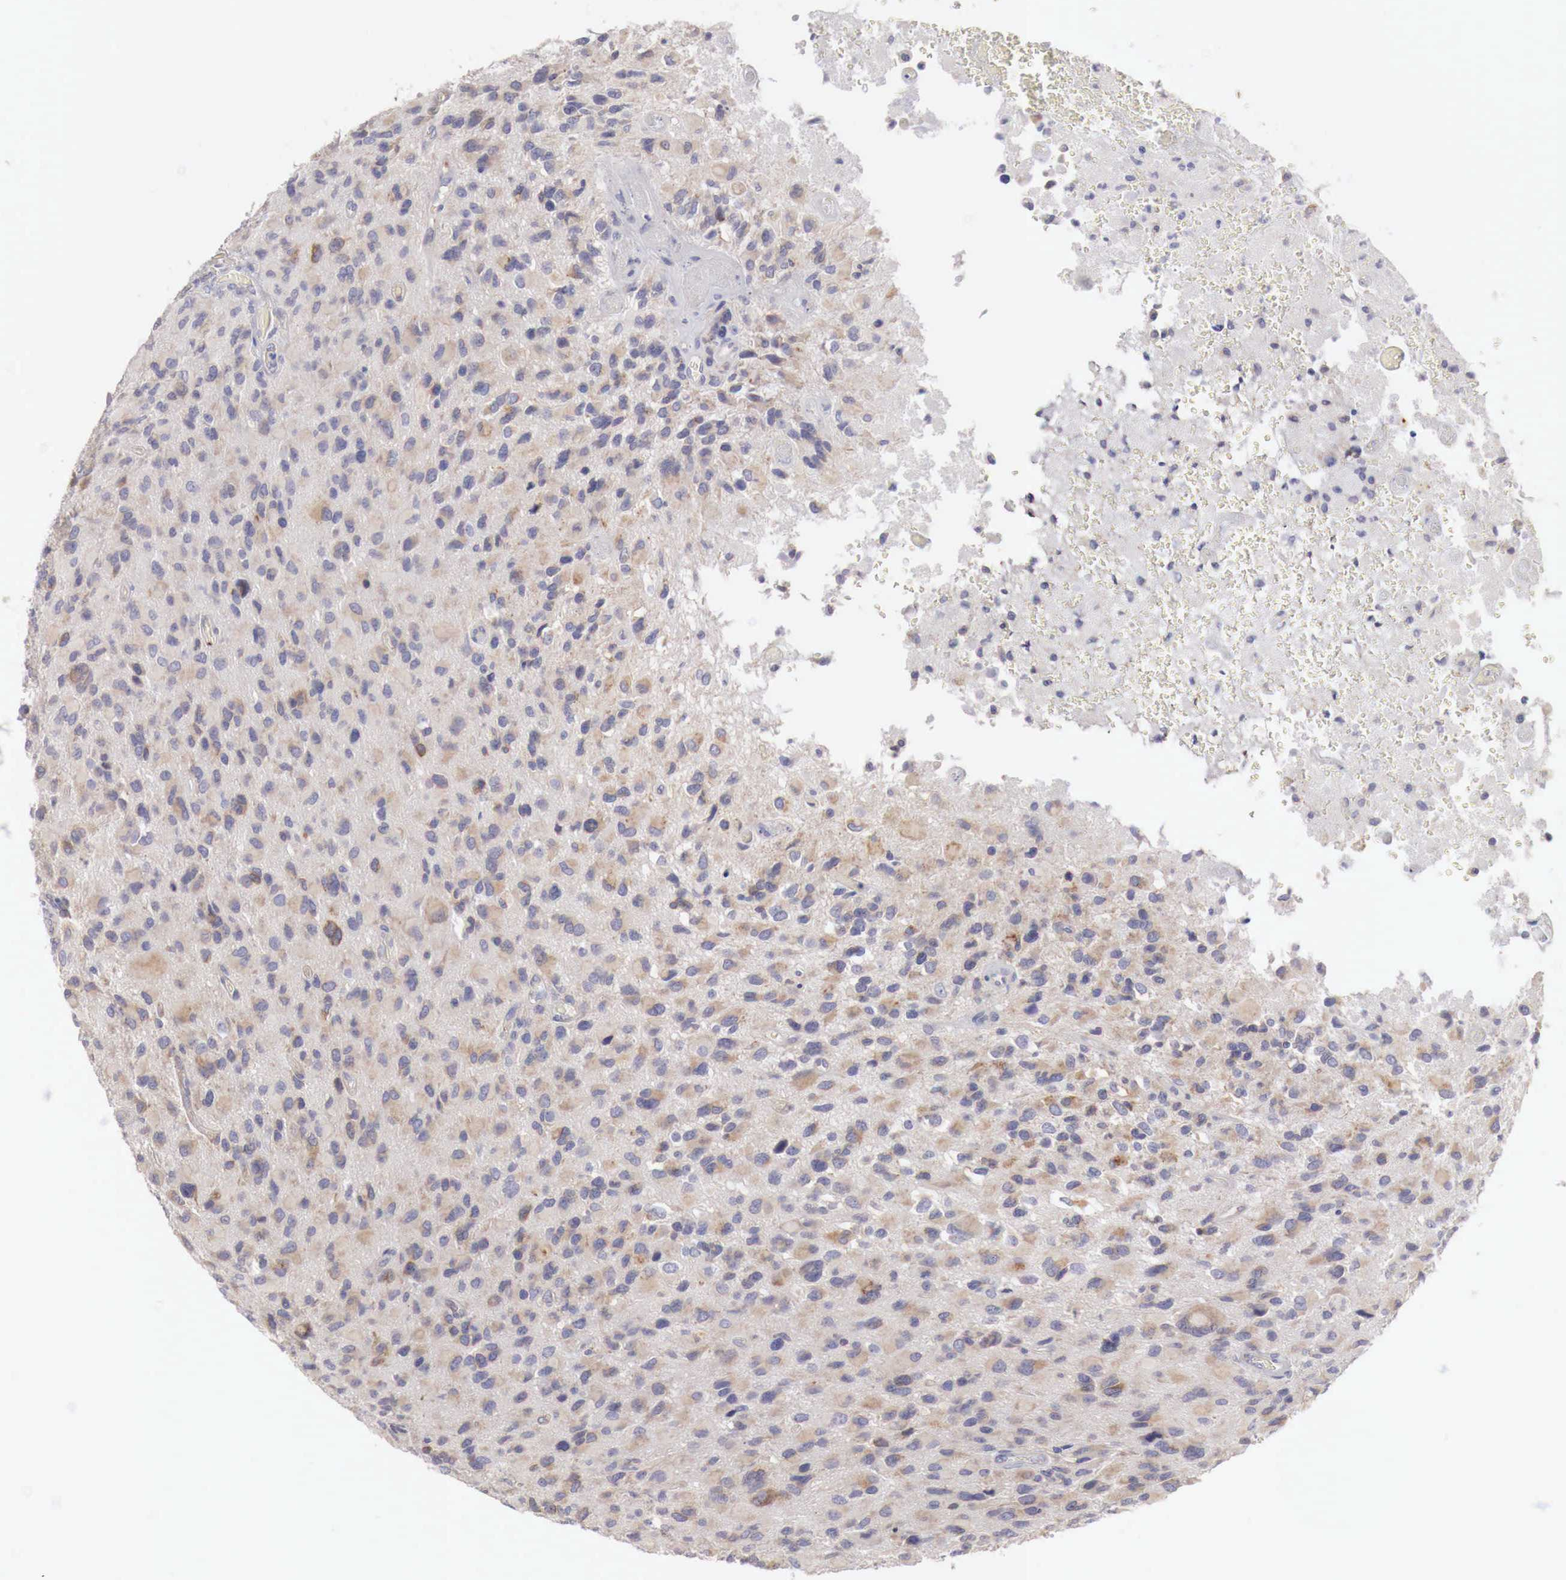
{"staining": {"intensity": "moderate", "quantity": "25%-75%", "location": "cytoplasmic/membranous"}, "tissue": "glioma", "cell_type": "Tumor cells", "image_type": "cancer", "snomed": [{"axis": "morphology", "description": "Glioma, malignant, High grade"}, {"axis": "topography", "description": "Brain"}], "caption": "Immunohistochemical staining of malignant glioma (high-grade) exhibits medium levels of moderate cytoplasmic/membranous positivity in about 25%-75% of tumor cells.", "gene": "NSDHL", "patient": {"sex": "male", "age": 69}}